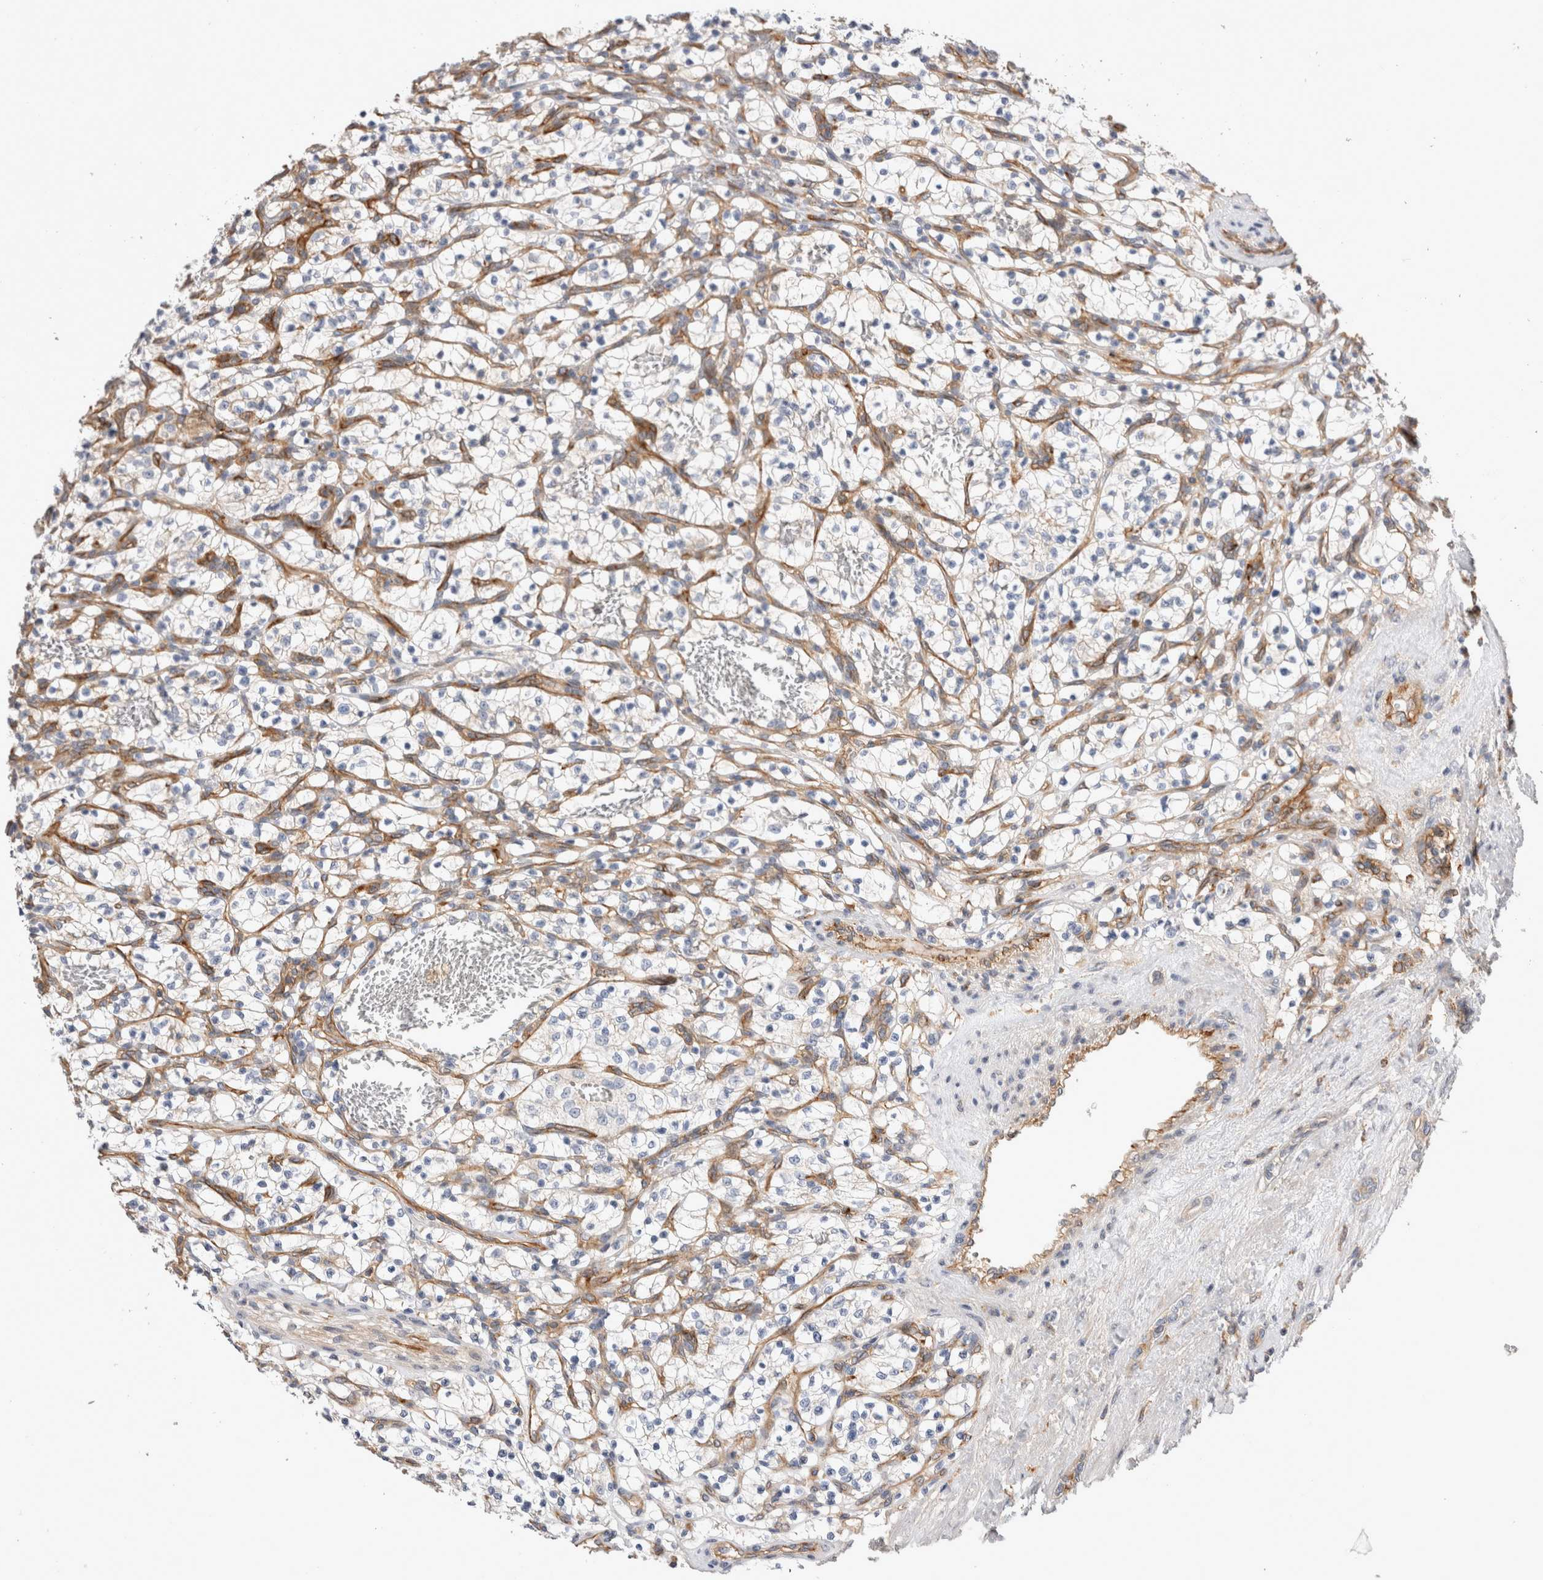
{"staining": {"intensity": "negative", "quantity": "none", "location": "none"}, "tissue": "renal cancer", "cell_type": "Tumor cells", "image_type": "cancer", "snomed": [{"axis": "morphology", "description": "Adenocarcinoma, NOS"}, {"axis": "topography", "description": "Kidney"}], "caption": "DAB immunohistochemical staining of renal cancer (adenocarcinoma) displays no significant staining in tumor cells.", "gene": "BNIP2", "patient": {"sex": "female", "age": 57}}